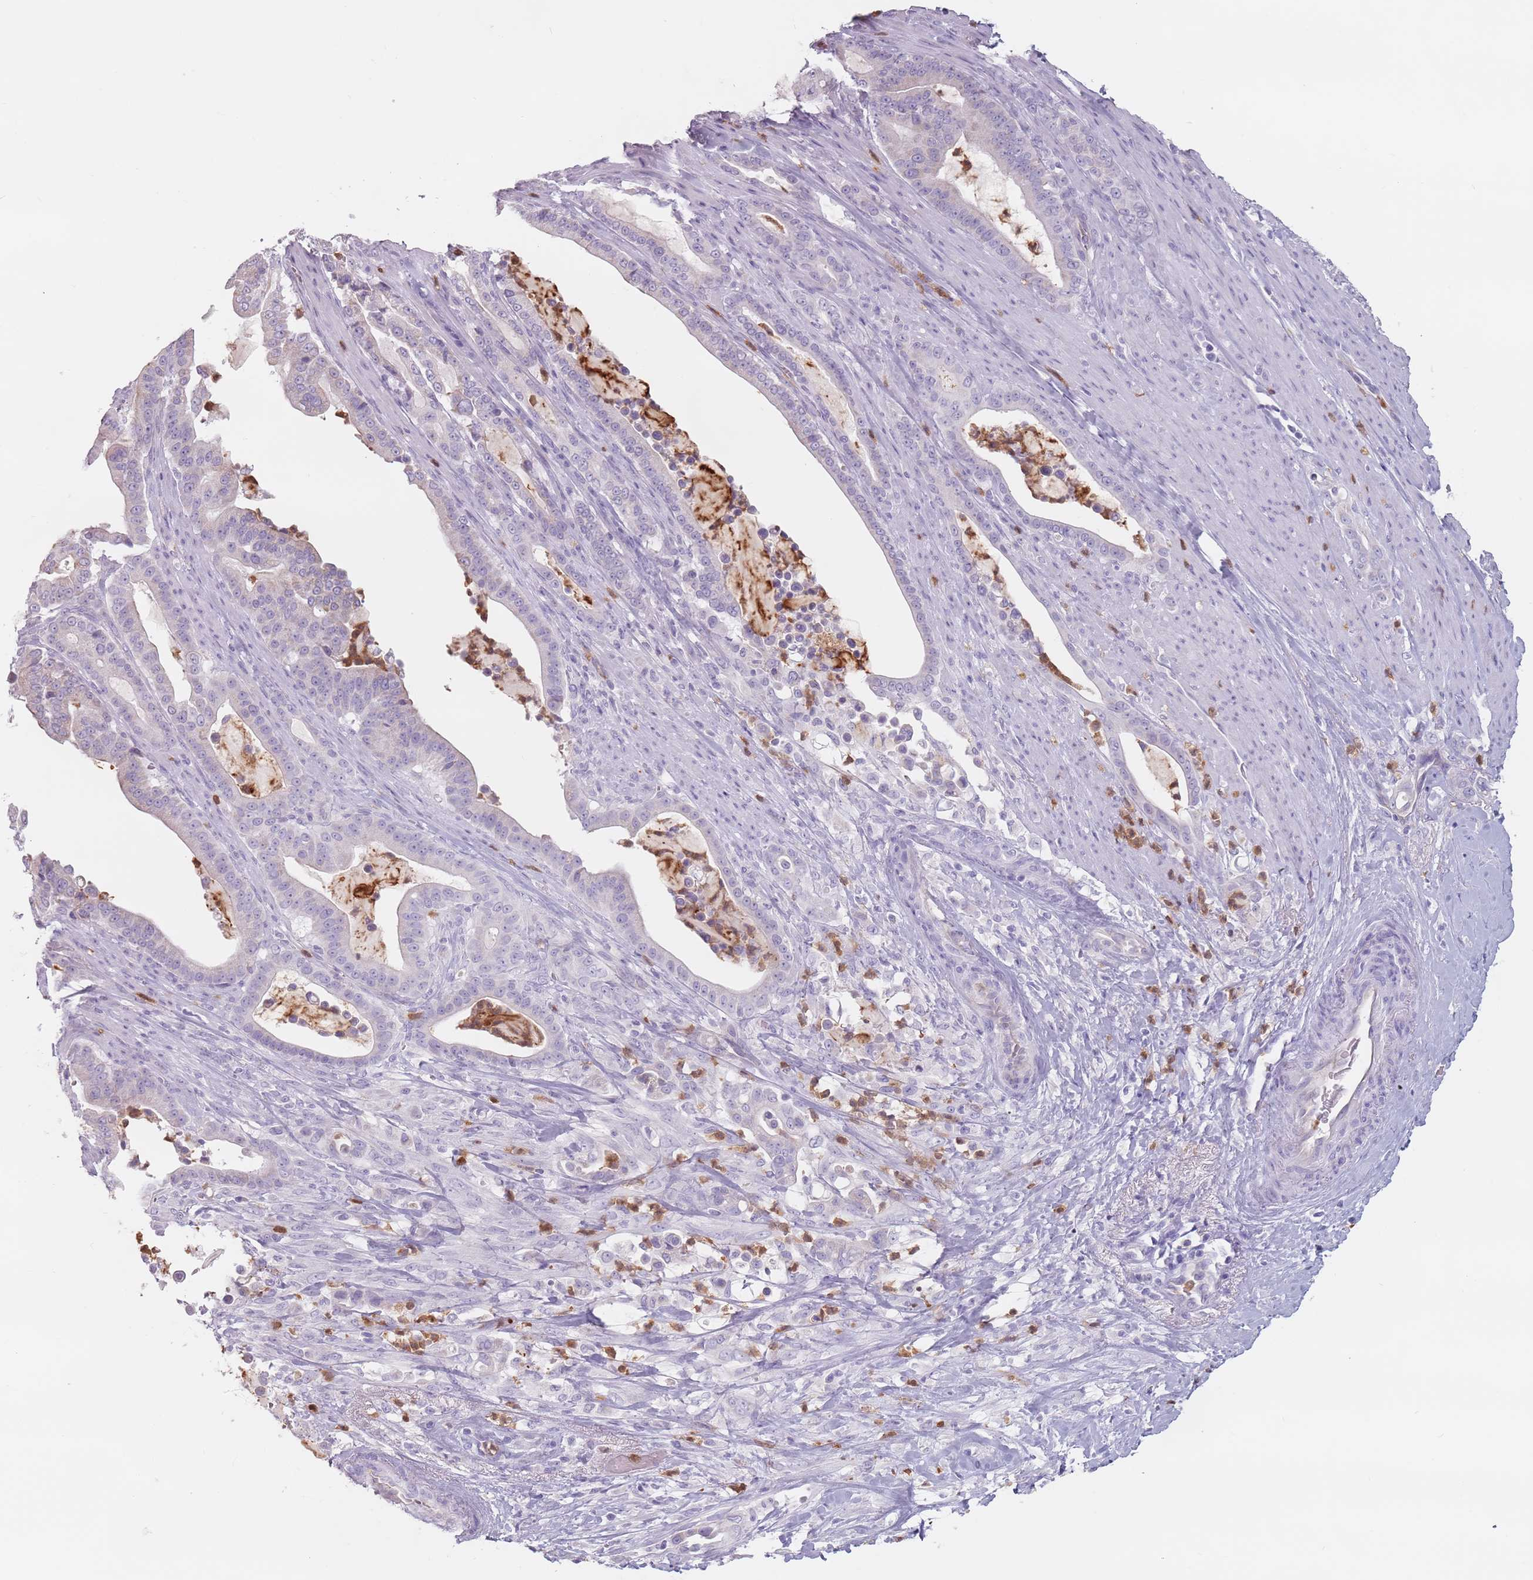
{"staining": {"intensity": "negative", "quantity": "none", "location": "none"}, "tissue": "pancreatic cancer", "cell_type": "Tumor cells", "image_type": "cancer", "snomed": [{"axis": "morphology", "description": "Adenocarcinoma, NOS"}, {"axis": "topography", "description": "Pancreas"}], "caption": "DAB (3,3'-diaminobenzidine) immunohistochemical staining of adenocarcinoma (pancreatic) demonstrates no significant expression in tumor cells.", "gene": "ZNF584", "patient": {"sex": "male", "age": 63}}